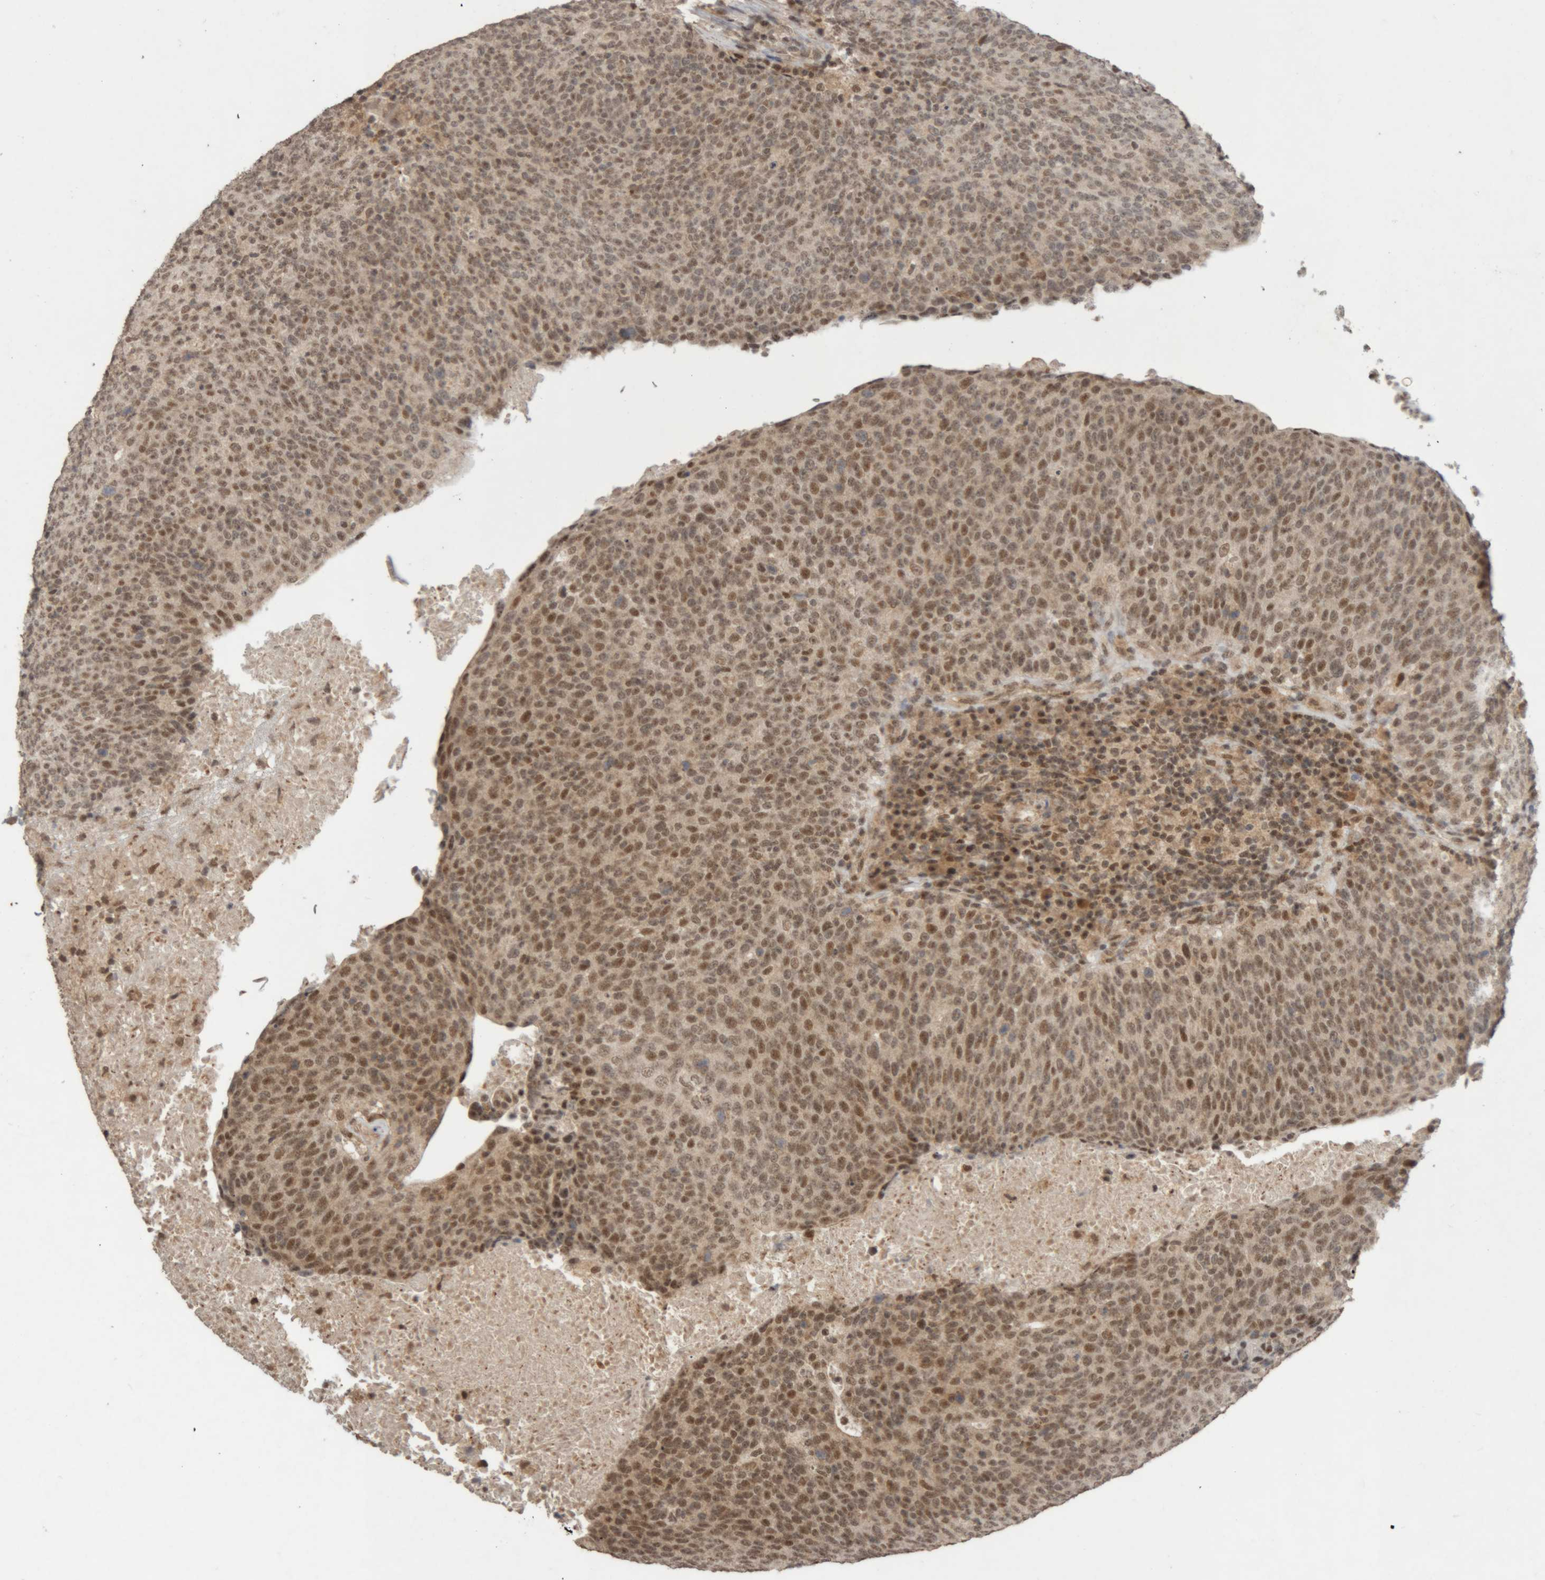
{"staining": {"intensity": "moderate", "quantity": ">75%", "location": "cytoplasmic/membranous,nuclear"}, "tissue": "head and neck cancer", "cell_type": "Tumor cells", "image_type": "cancer", "snomed": [{"axis": "morphology", "description": "Squamous cell carcinoma, NOS"}, {"axis": "morphology", "description": "Squamous cell carcinoma, metastatic, NOS"}, {"axis": "topography", "description": "Lymph node"}, {"axis": "topography", "description": "Head-Neck"}], "caption": "Head and neck cancer stained for a protein exhibits moderate cytoplasmic/membranous and nuclear positivity in tumor cells.", "gene": "KEAP1", "patient": {"sex": "male", "age": 62}}